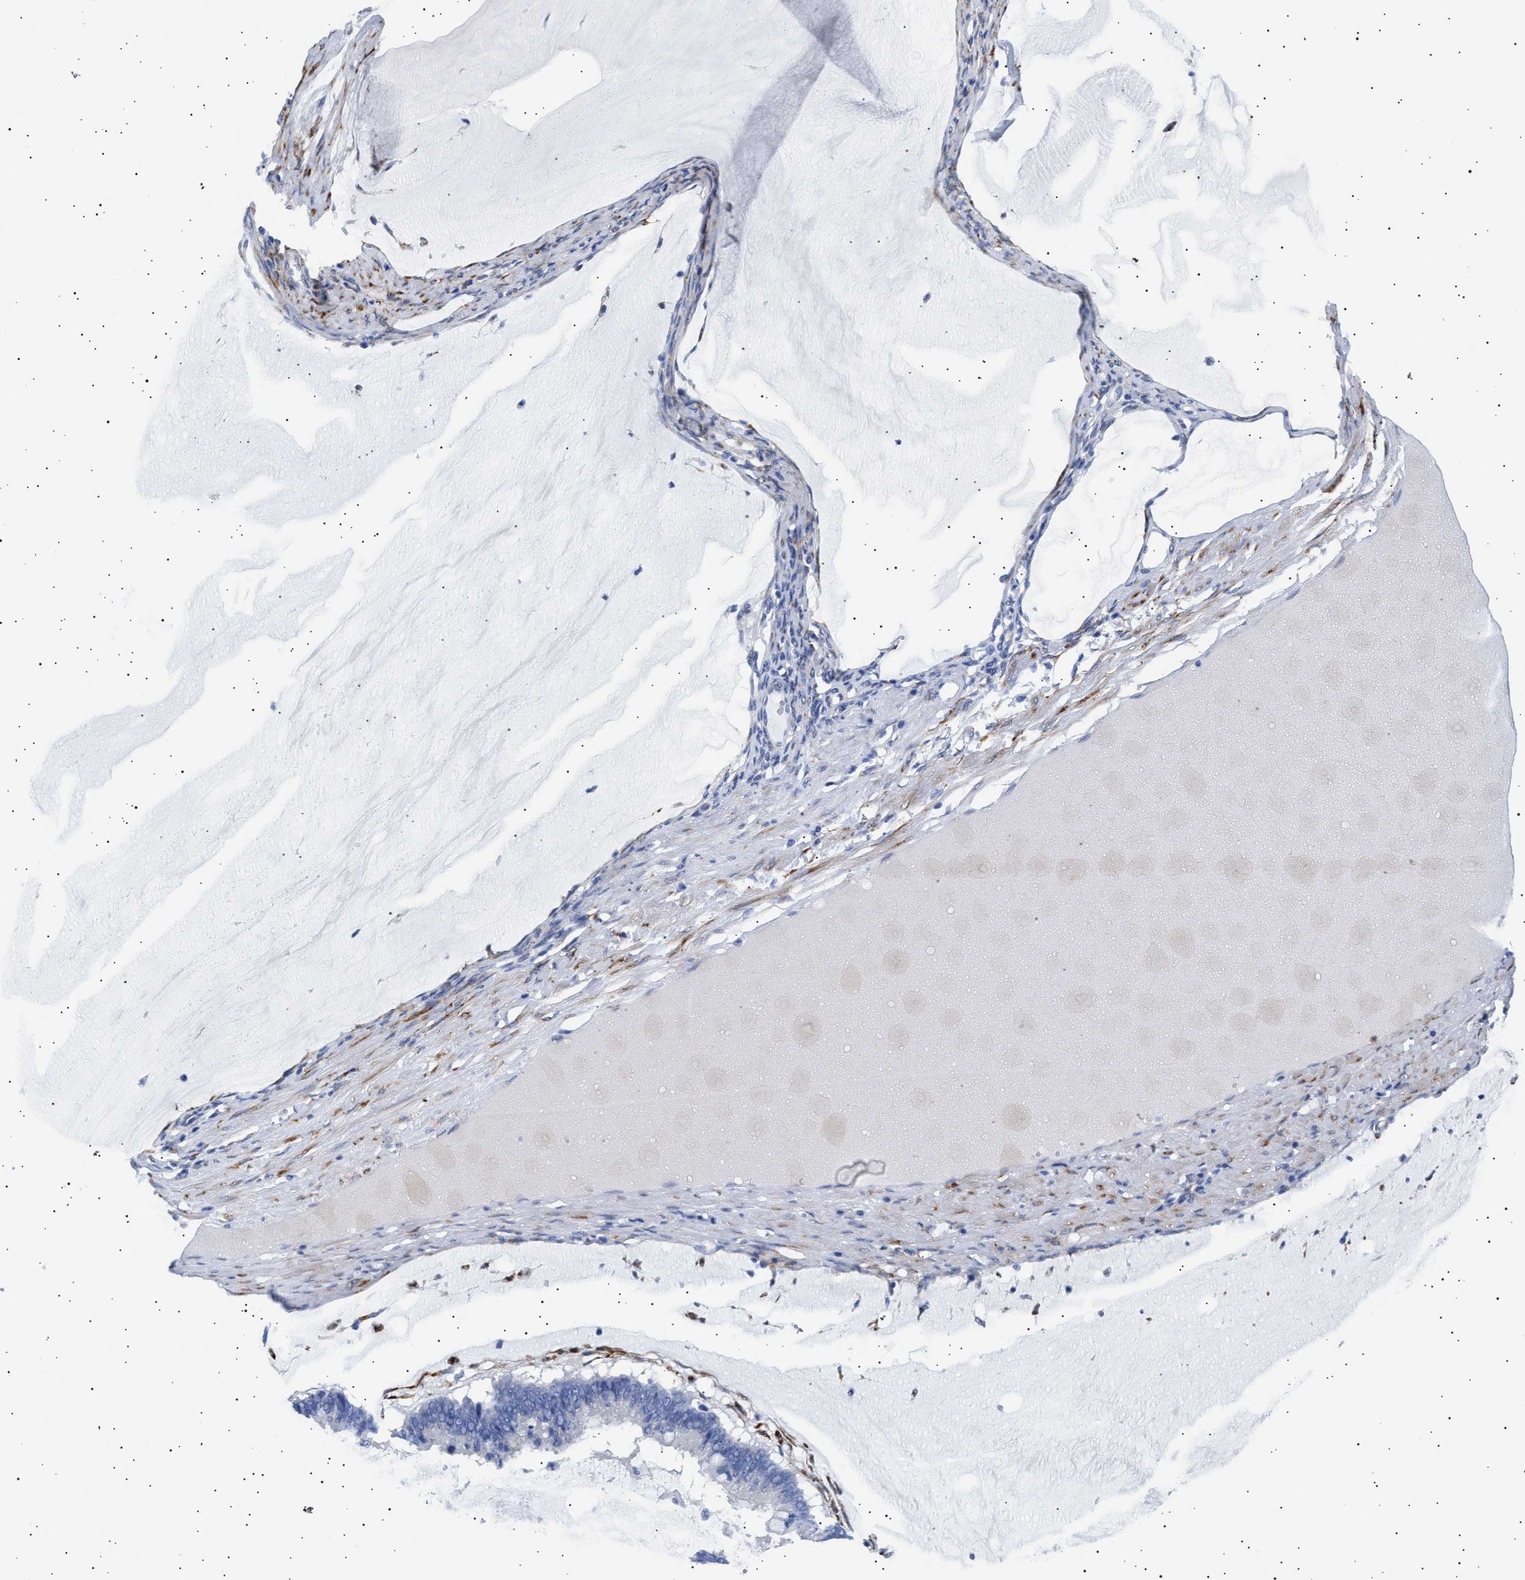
{"staining": {"intensity": "negative", "quantity": "none", "location": "none"}, "tissue": "ovarian cancer", "cell_type": "Tumor cells", "image_type": "cancer", "snomed": [{"axis": "morphology", "description": "Cystadenocarcinoma, mucinous, NOS"}, {"axis": "topography", "description": "Ovary"}], "caption": "Ovarian mucinous cystadenocarcinoma was stained to show a protein in brown. There is no significant positivity in tumor cells.", "gene": "HEMGN", "patient": {"sex": "female", "age": 61}}